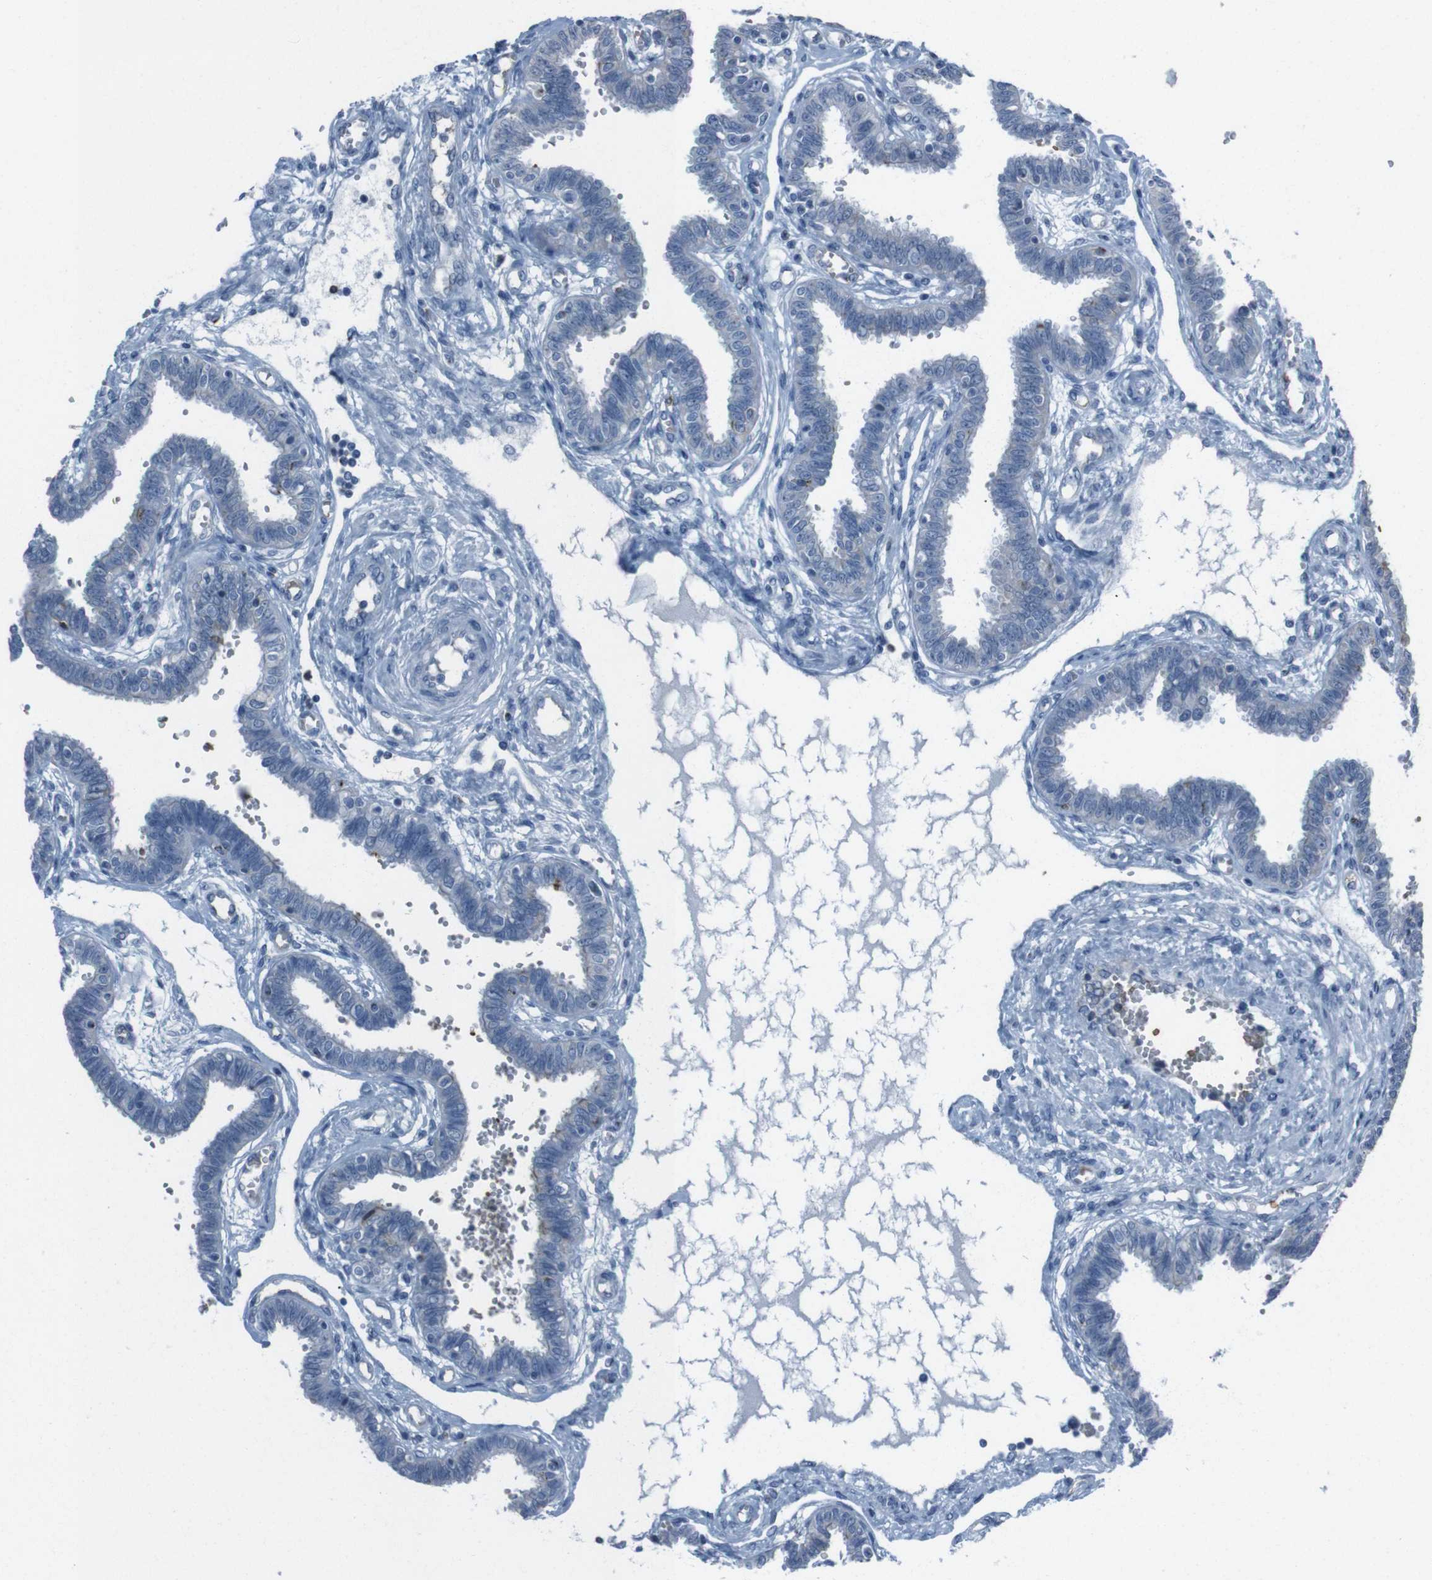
{"staining": {"intensity": "negative", "quantity": "none", "location": "none"}, "tissue": "fallopian tube", "cell_type": "Glandular cells", "image_type": "normal", "snomed": [{"axis": "morphology", "description": "Normal tissue, NOS"}, {"axis": "topography", "description": "Fallopian tube"}], "caption": "A high-resolution micrograph shows IHC staining of benign fallopian tube, which displays no significant staining in glandular cells. (Immunohistochemistry, brightfield microscopy, high magnification).", "gene": "ST6GAL1", "patient": {"sex": "female", "age": 32}}